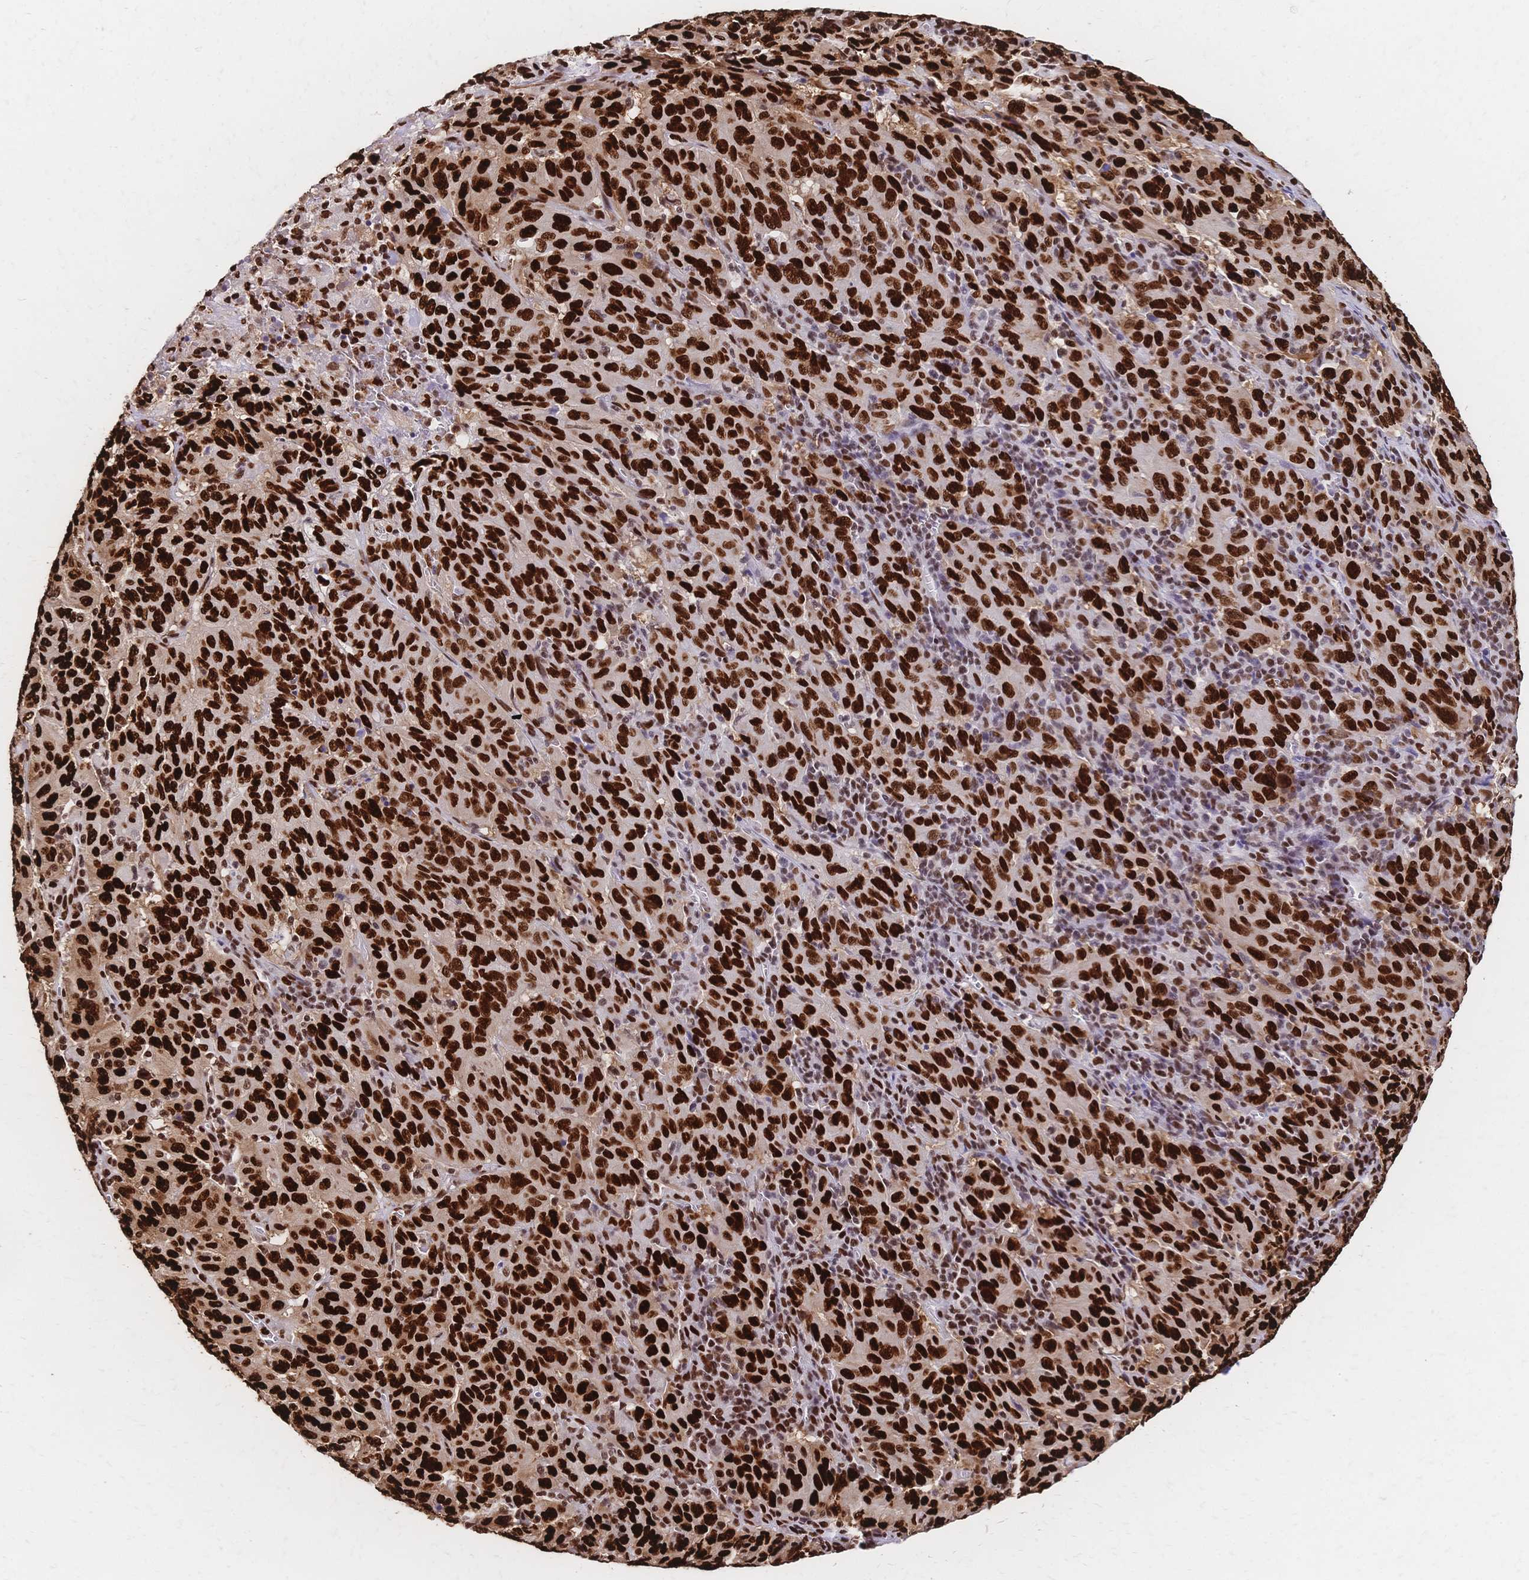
{"staining": {"intensity": "strong", "quantity": ">75%", "location": "nuclear"}, "tissue": "pancreatic cancer", "cell_type": "Tumor cells", "image_type": "cancer", "snomed": [{"axis": "morphology", "description": "Adenocarcinoma, NOS"}, {"axis": "topography", "description": "Pancreas"}], "caption": "Strong nuclear positivity for a protein is seen in approximately >75% of tumor cells of pancreatic cancer (adenocarcinoma) using IHC.", "gene": "HDGF", "patient": {"sex": "male", "age": 63}}